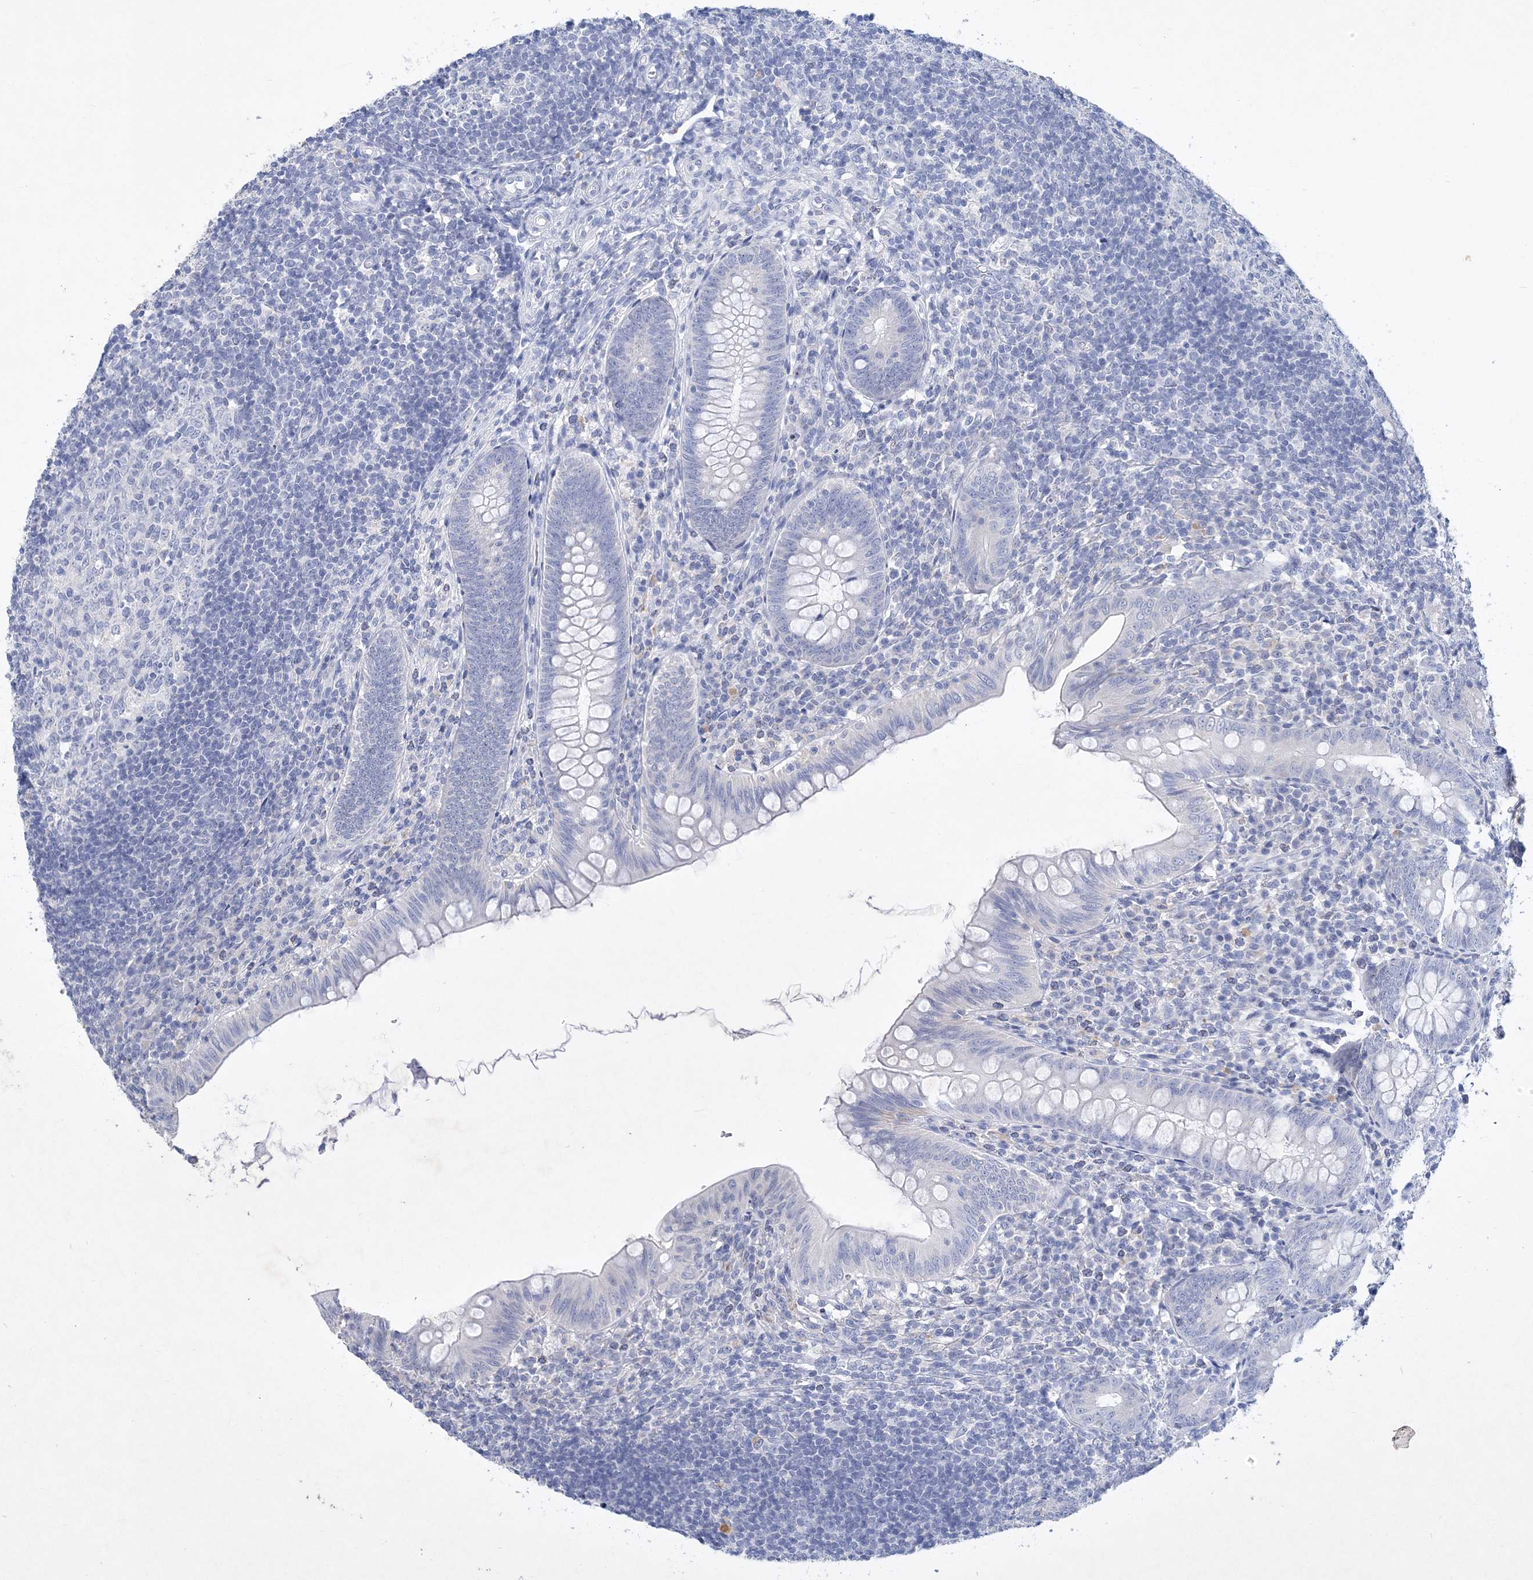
{"staining": {"intensity": "negative", "quantity": "none", "location": "none"}, "tissue": "appendix", "cell_type": "Glandular cells", "image_type": "normal", "snomed": [{"axis": "morphology", "description": "Normal tissue, NOS"}, {"axis": "topography", "description": "Appendix"}], "caption": "A high-resolution image shows immunohistochemistry (IHC) staining of unremarkable appendix, which reveals no significant positivity in glandular cells. Brightfield microscopy of immunohistochemistry (IHC) stained with DAB (3,3'-diaminobenzidine) (brown) and hematoxylin (blue), captured at high magnification.", "gene": "COPS8", "patient": {"sex": "male", "age": 14}}